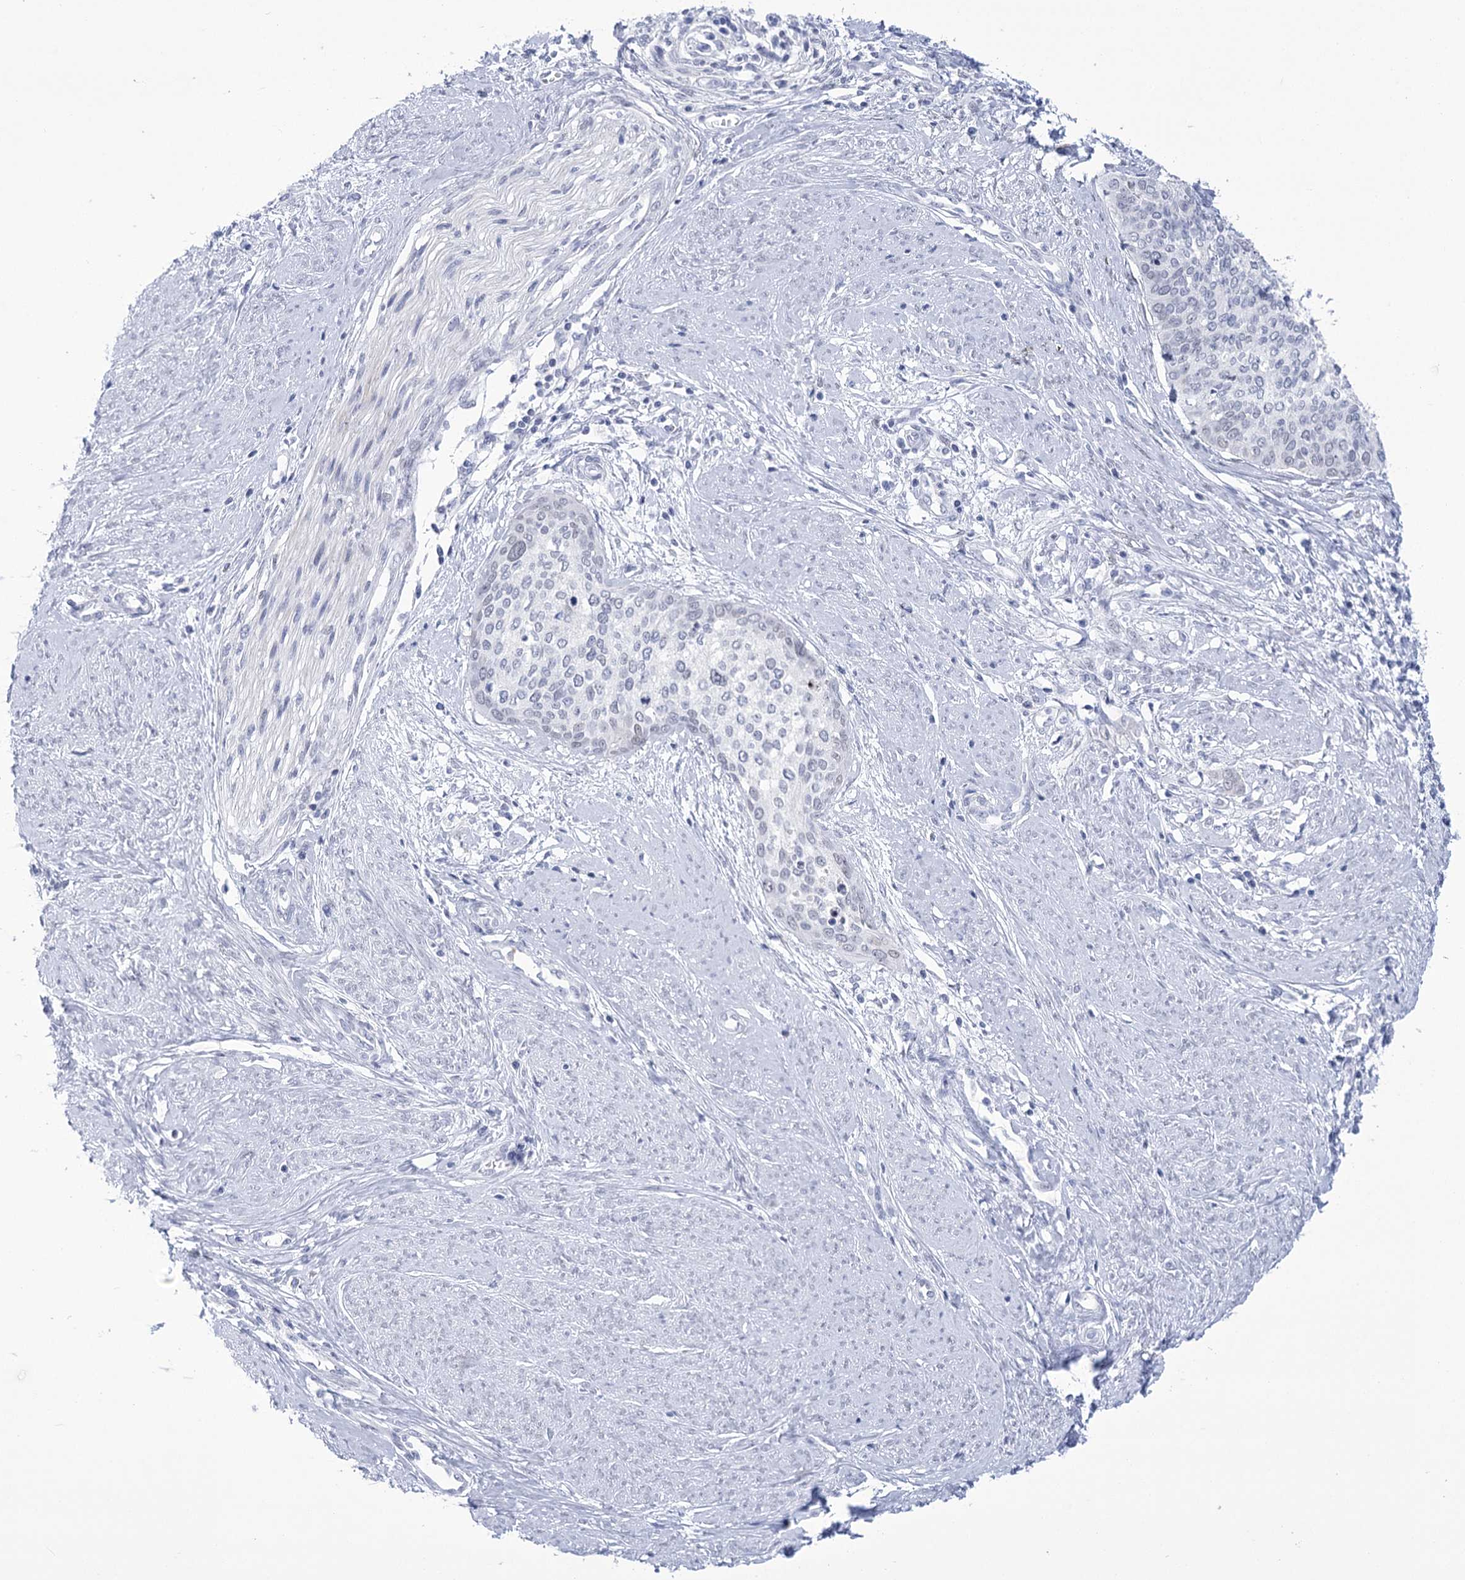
{"staining": {"intensity": "negative", "quantity": "none", "location": "none"}, "tissue": "cervical cancer", "cell_type": "Tumor cells", "image_type": "cancer", "snomed": [{"axis": "morphology", "description": "Squamous cell carcinoma, NOS"}, {"axis": "topography", "description": "Cervix"}], "caption": "Tumor cells show no significant protein staining in cervical cancer (squamous cell carcinoma). (Stains: DAB immunohistochemistry with hematoxylin counter stain, Microscopy: brightfield microscopy at high magnification).", "gene": "HORMAD1", "patient": {"sex": "female", "age": 37}}